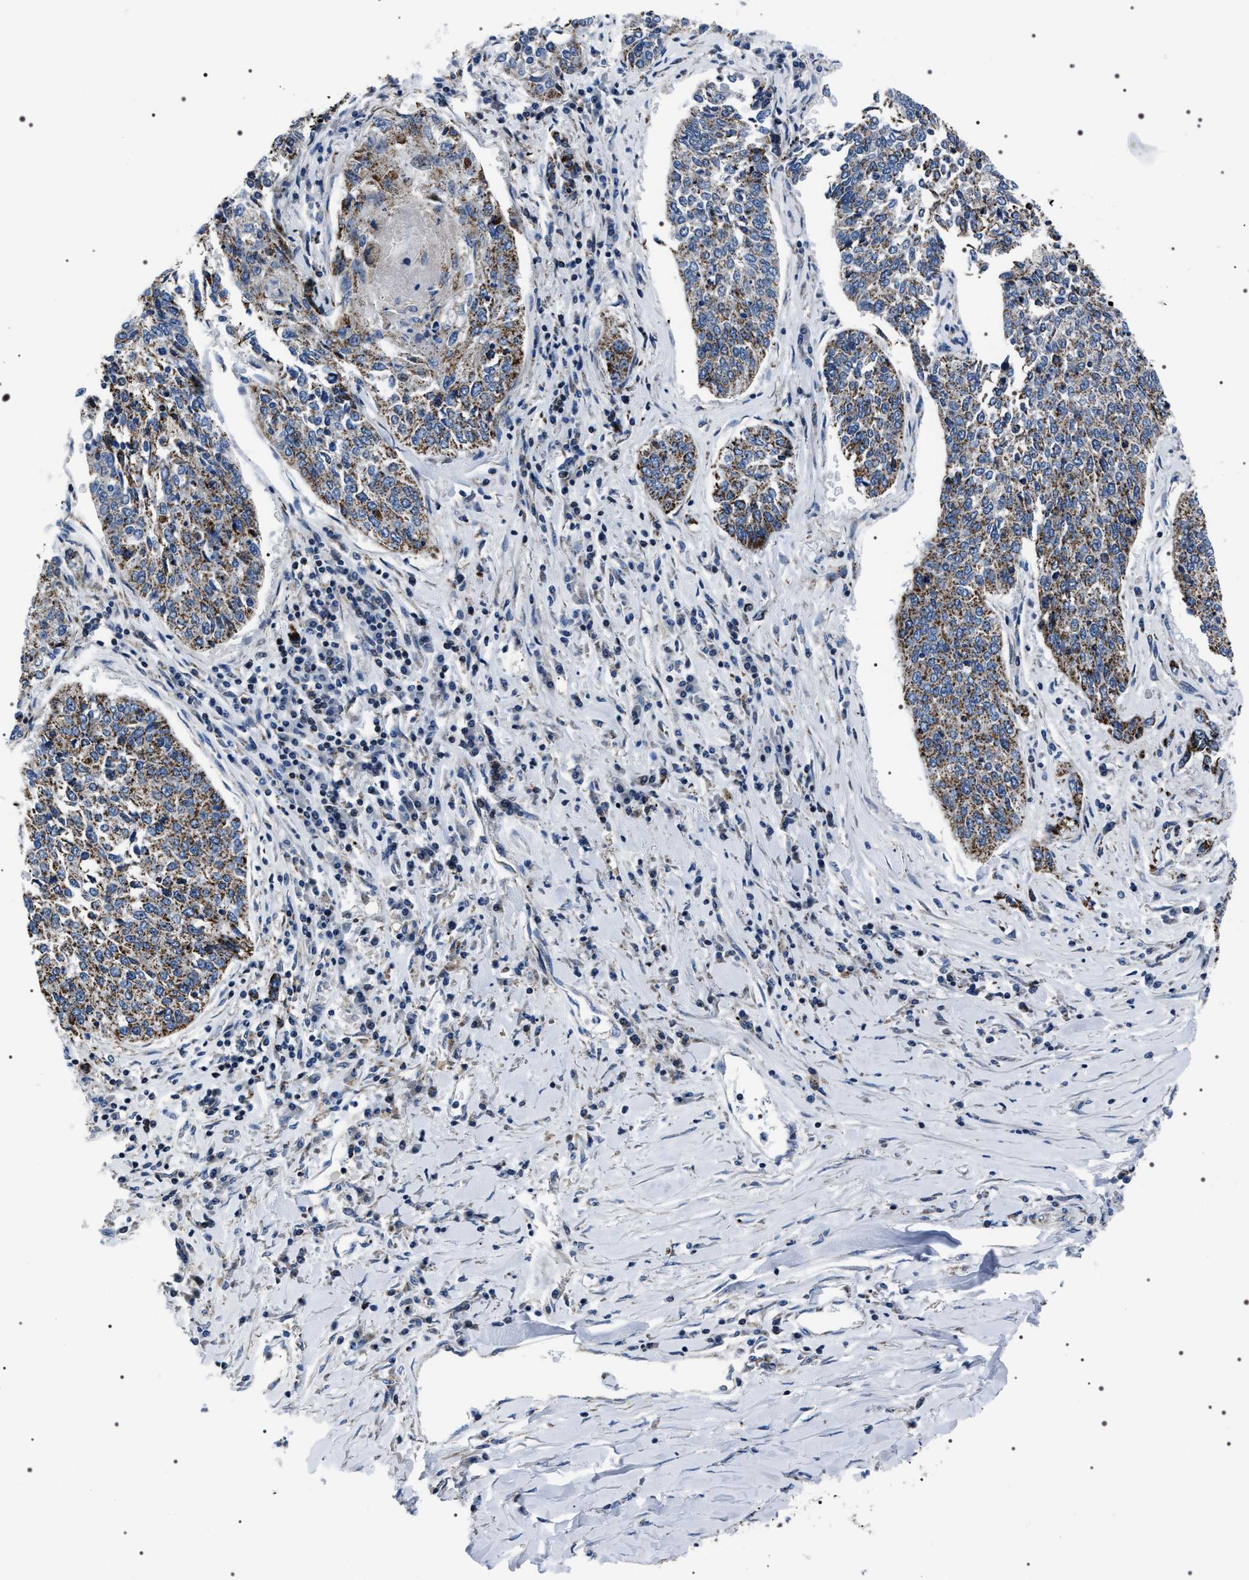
{"staining": {"intensity": "moderate", "quantity": "25%-75%", "location": "cytoplasmic/membranous"}, "tissue": "lung cancer", "cell_type": "Tumor cells", "image_type": "cancer", "snomed": [{"axis": "morphology", "description": "Normal tissue, NOS"}, {"axis": "morphology", "description": "Squamous cell carcinoma, NOS"}, {"axis": "topography", "description": "Cartilage tissue"}, {"axis": "topography", "description": "Bronchus"}, {"axis": "topography", "description": "Lung"}], "caption": "Squamous cell carcinoma (lung) tissue shows moderate cytoplasmic/membranous positivity in about 25%-75% of tumor cells", "gene": "NTMT1", "patient": {"sex": "female", "age": 49}}